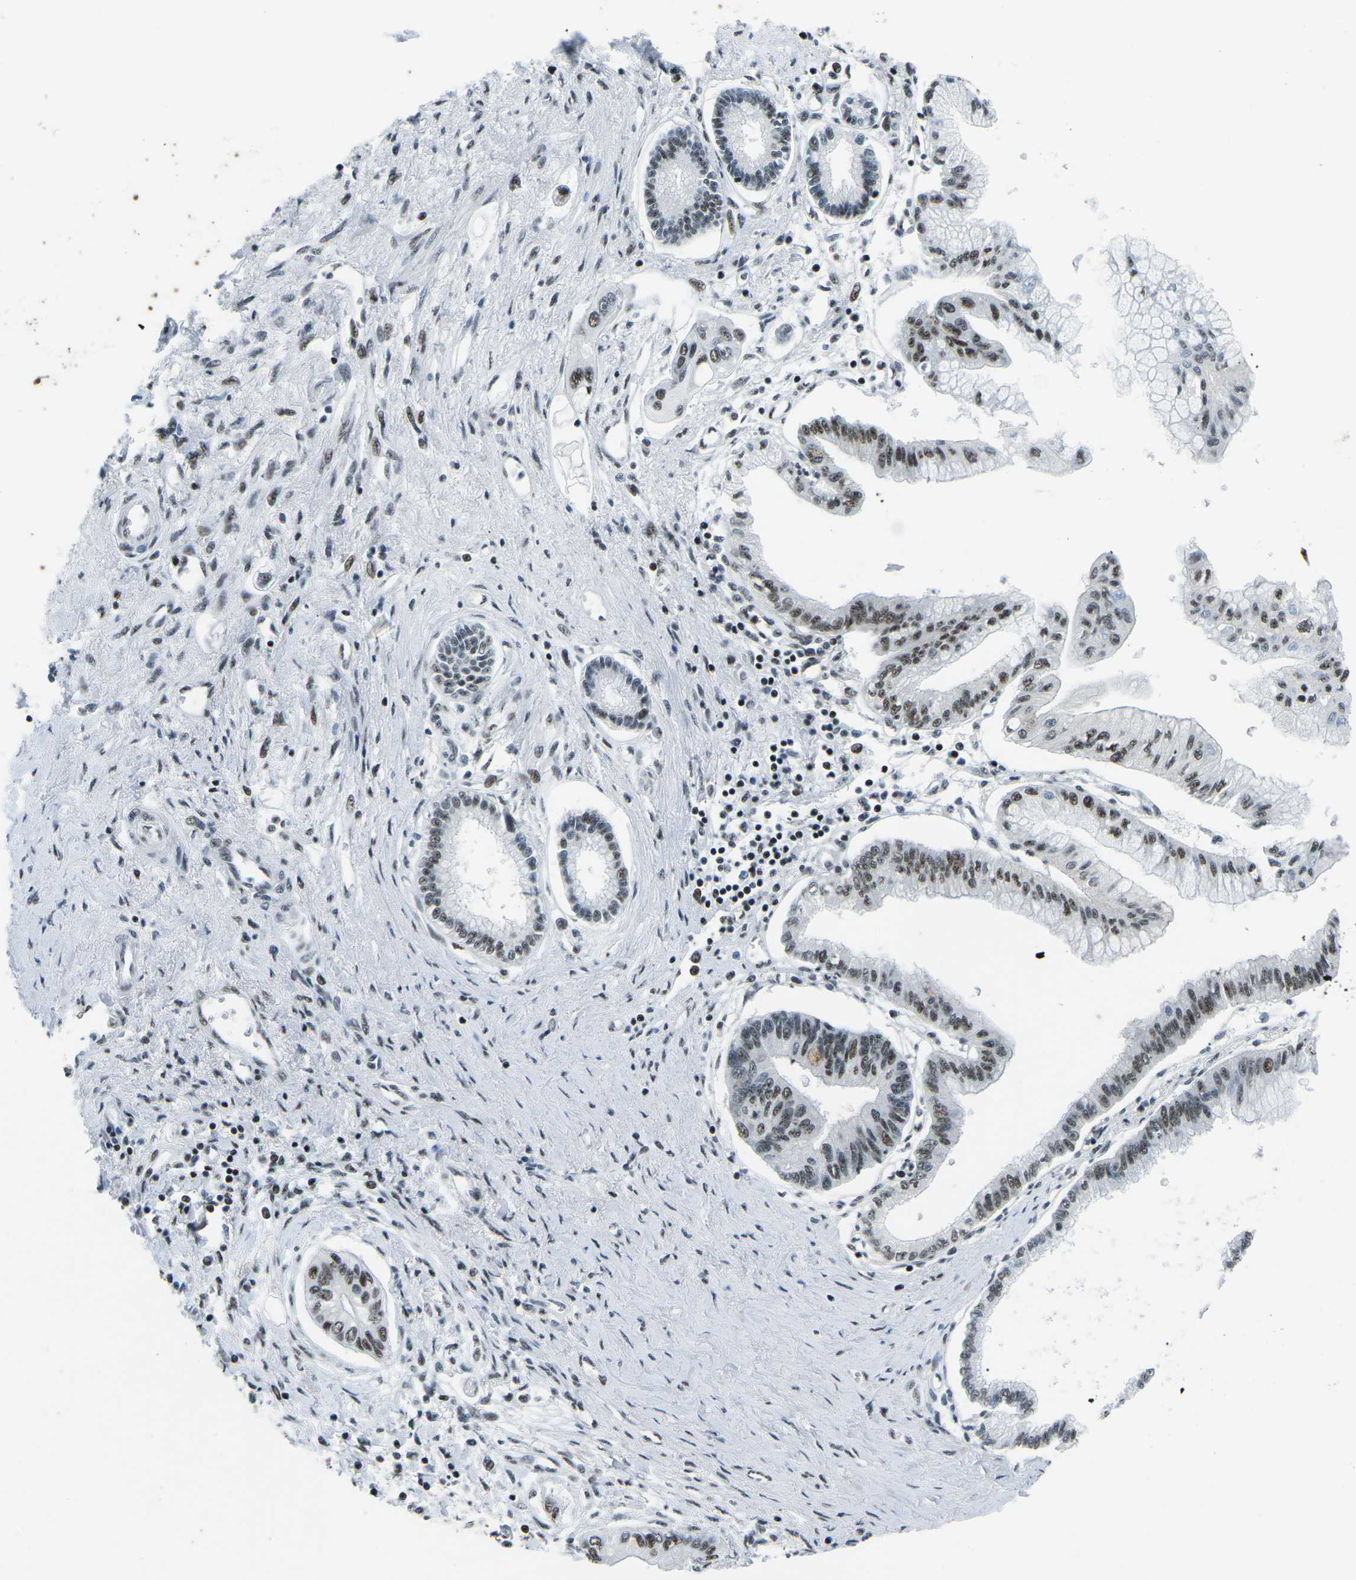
{"staining": {"intensity": "moderate", "quantity": ">75%", "location": "nuclear"}, "tissue": "pancreatic cancer", "cell_type": "Tumor cells", "image_type": "cancer", "snomed": [{"axis": "morphology", "description": "Adenocarcinoma, NOS"}, {"axis": "topography", "description": "Pancreas"}], "caption": "DAB (3,3'-diaminobenzidine) immunohistochemical staining of pancreatic cancer exhibits moderate nuclear protein staining in approximately >75% of tumor cells. The protein is stained brown, and the nuclei are stained in blue (DAB (3,3'-diaminobenzidine) IHC with brightfield microscopy, high magnification).", "gene": "RBL2", "patient": {"sex": "female", "age": 77}}